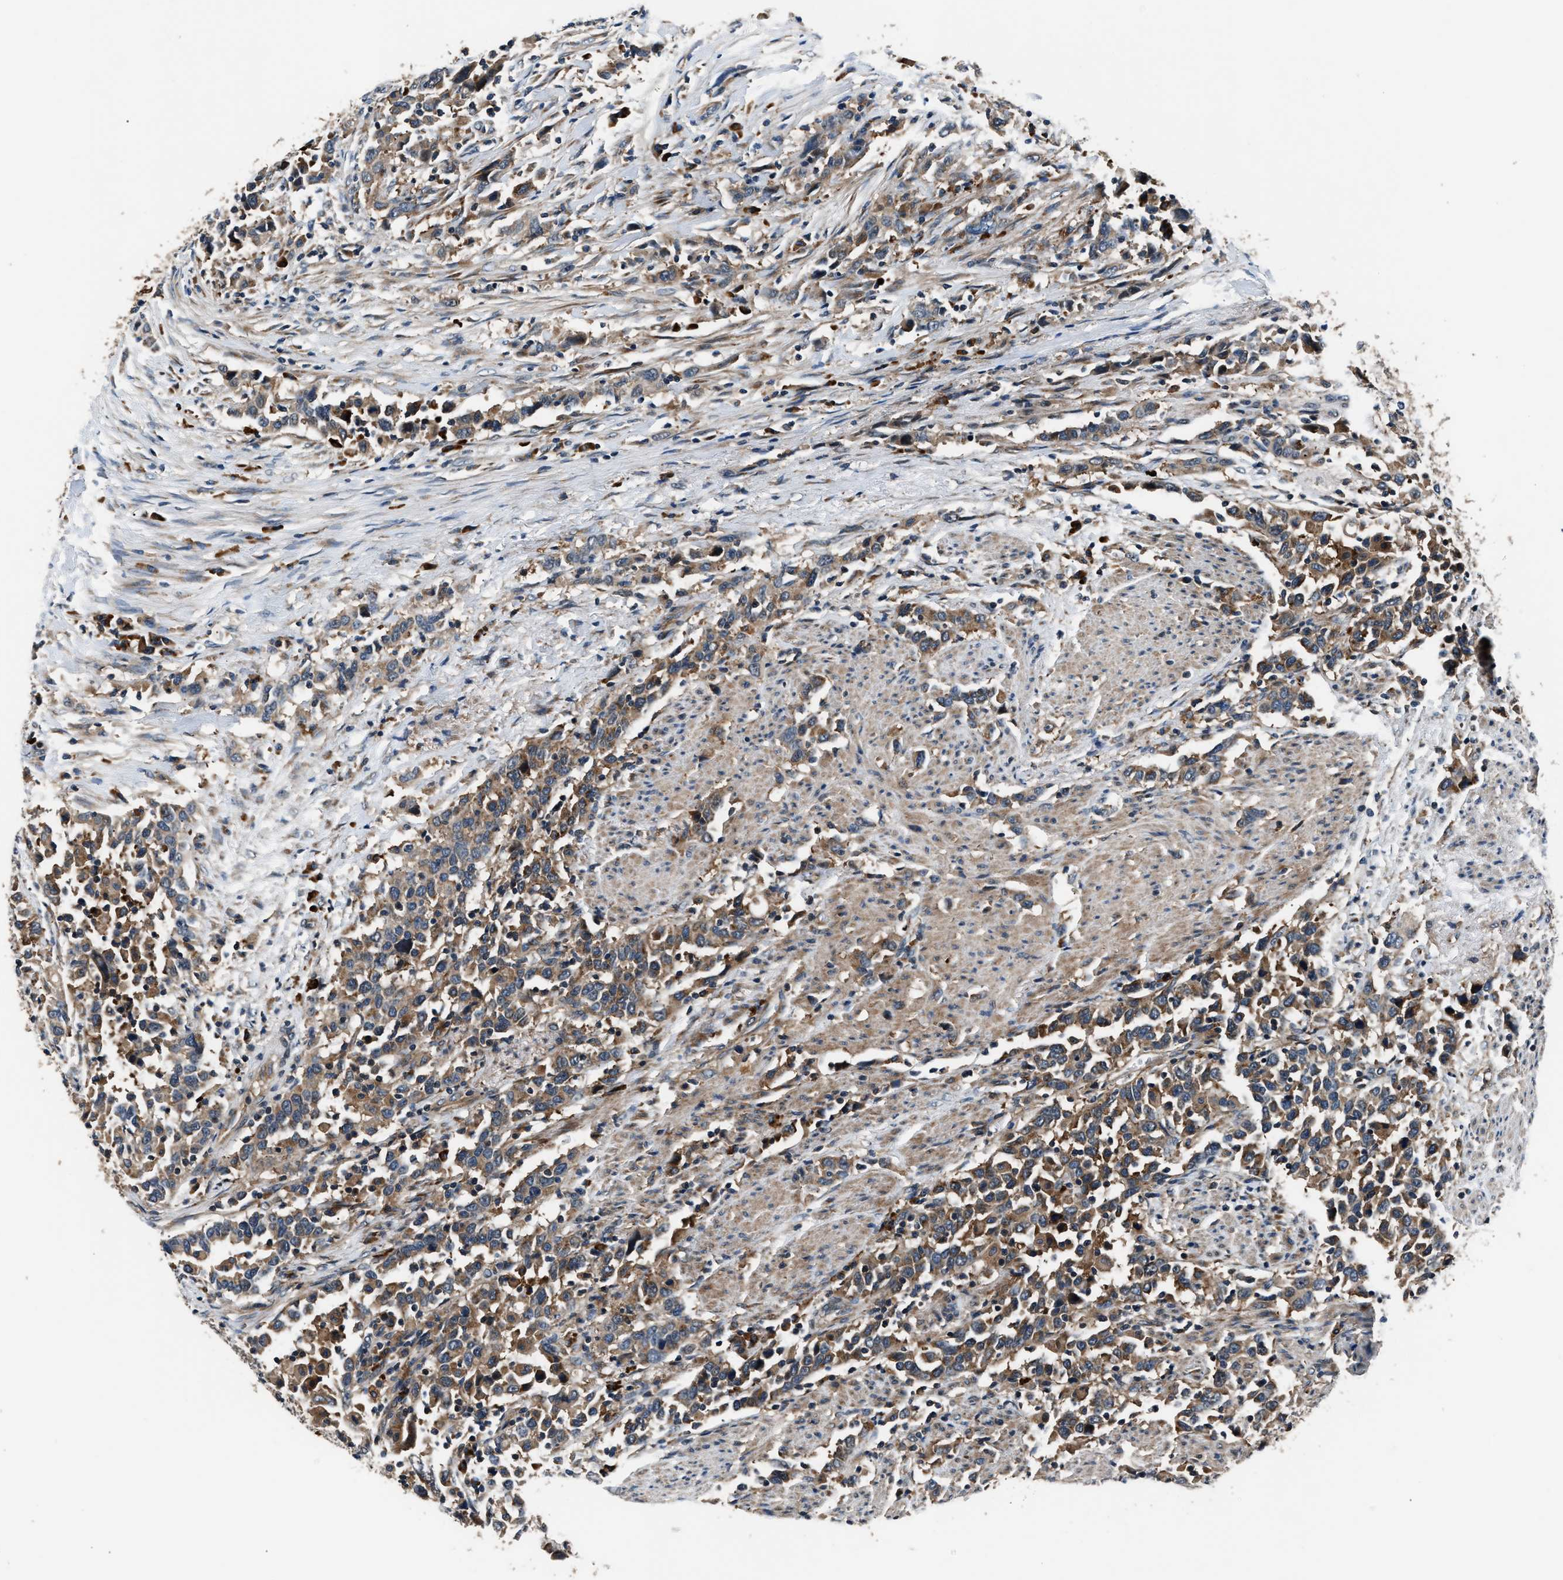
{"staining": {"intensity": "moderate", "quantity": ">75%", "location": "cytoplasmic/membranous"}, "tissue": "urothelial cancer", "cell_type": "Tumor cells", "image_type": "cancer", "snomed": [{"axis": "morphology", "description": "Urothelial carcinoma, High grade"}, {"axis": "topography", "description": "Urinary bladder"}], "caption": "DAB immunohistochemical staining of high-grade urothelial carcinoma shows moderate cytoplasmic/membranous protein positivity in about >75% of tumor cells.", "gene": "IMPDH2", "patient": {"sex": "male", "age": 61}}